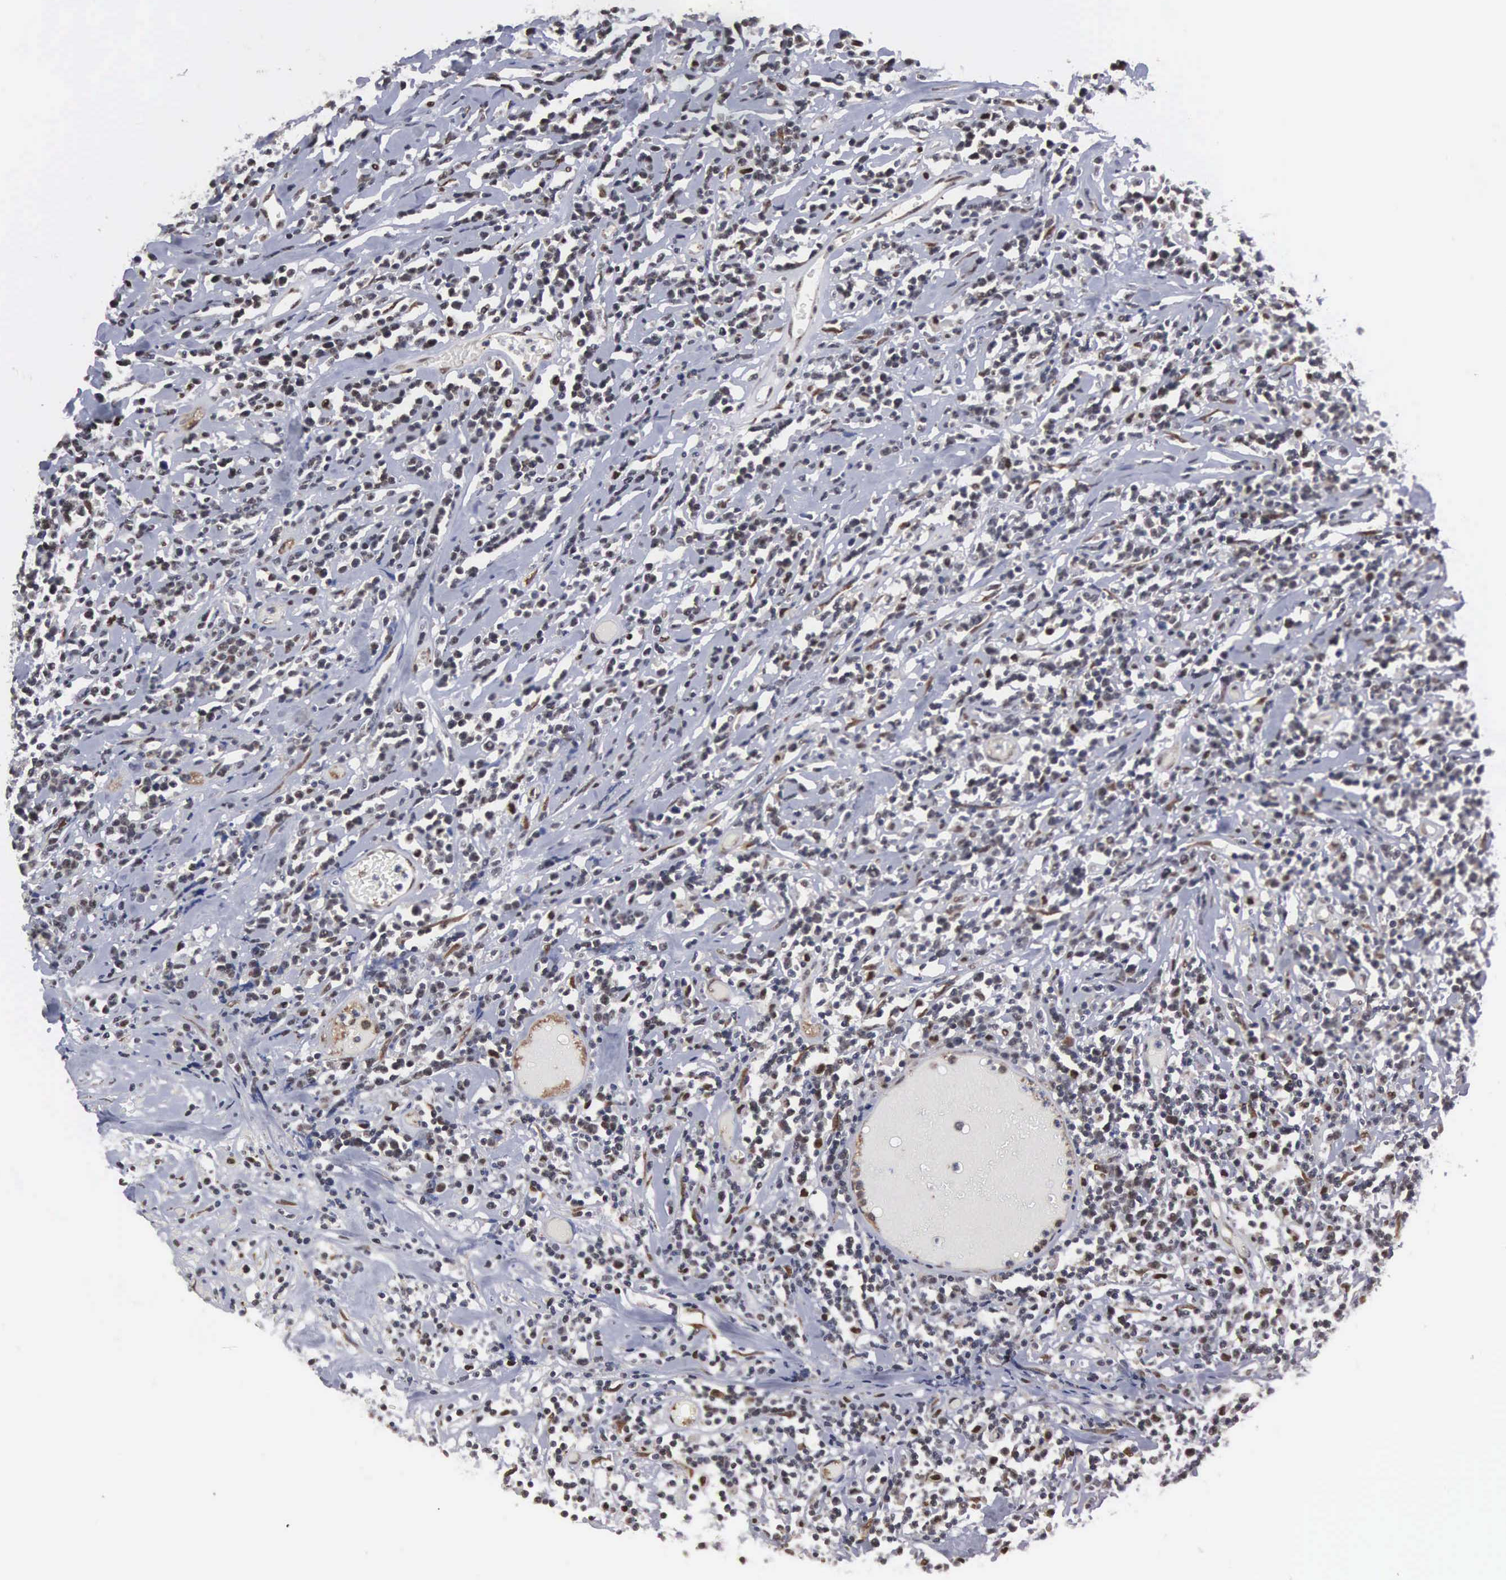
{"staining": {"intensity": "weak", "quantity": "<25%", "location": "nuclear"}, "tissue": "lymphoma", "cell_type": "Tumor cells", "image_type": "cancer", "snomed": [{"axis": "morphology", "description": "Malignant lymphoma, non-Hodgkin's type, High grade"}, {"axis": "topography", "description": "Colon"}], "caption": "High magnification brightfield microscopy of malignant lymphoma, non-Hodgkin's type (high-grade) stained with DAB (brown) and counterstained with hematoxylin (blue): tumor cells show no significant staining.", "gene": "TRMT5", "patient": {"sex": "male", "age": 82}}